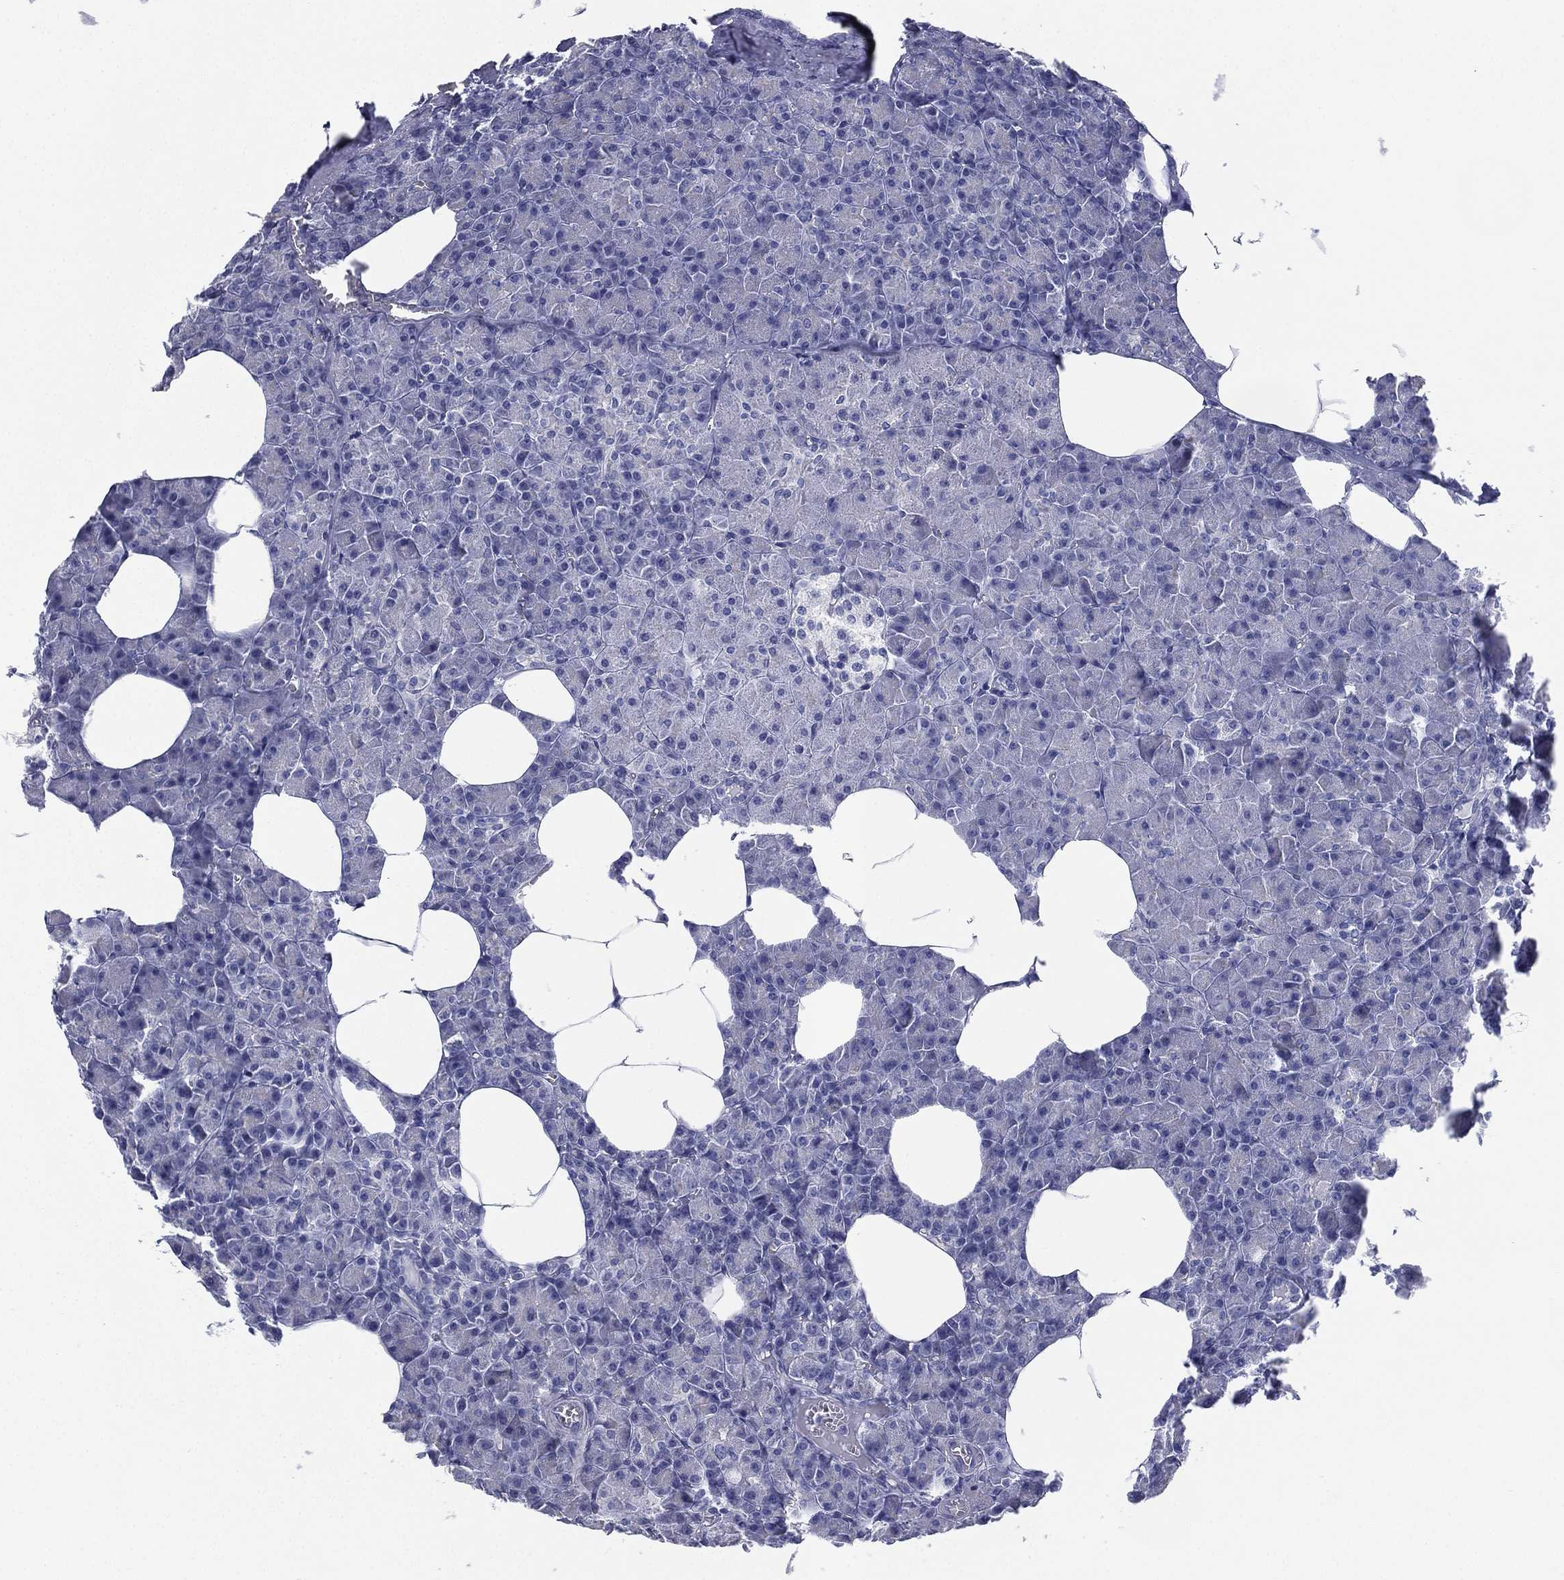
{"staining": {"intensity": "negative", "quantity": "none", "location": "none"}, "tissue": "pancreas", "cell_type": "Exocrine glandular cells", "image_type": "normal", "snomed": [{"axis": "morphology", "description": "Normal tissue, NOS"}, {"axis": "topography", "description": "Pancreas"}], "caption": "Immunohistochemistry (IHC) image of benign pancreas: human pancreas stained with DAB (3,3'-diaminobenzidine) reveals no significant protein expression in exocrine glandular cells. (Immunohistochemistry (IHC), brightfield microscopy, high magnification).", "gene": "FCER2", "patient": {"sex": "female", "age": 45}}